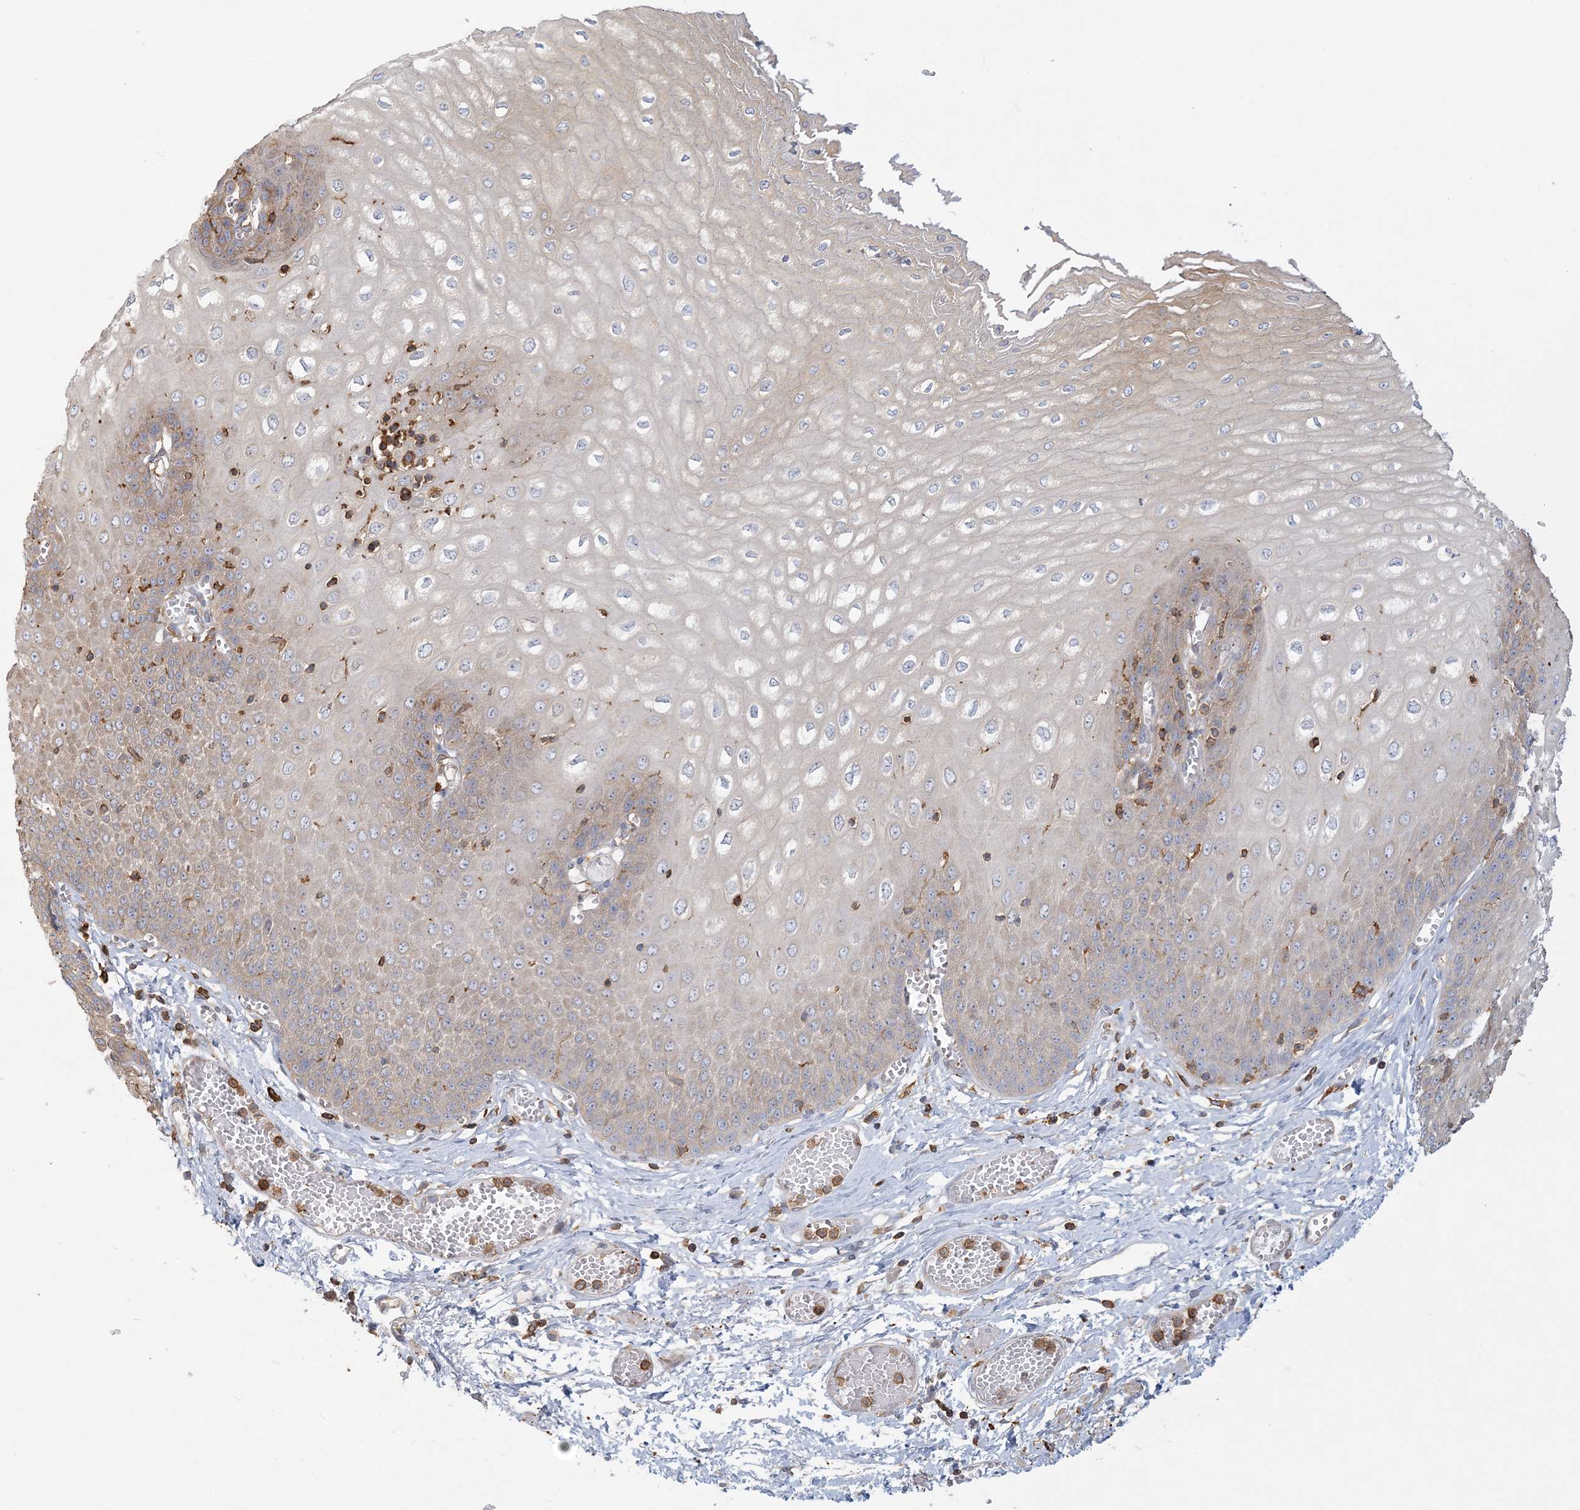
{"staining": {"intensity": "weak", "quantity": "25%-75%", "location": "cytoplasmic/membranous"}, "tissue": "esophagus", "cell_type": "Squamous epithelial cells", "image_type": "normal", "snomed": [{"axis": "morphology", "description": "Normal tissue, NOS"}, {"axis": "topography", "description": "Esophagus"}], "caption": "Protein analysis of normal esophagus shows weak cytoplasmic/membranous staining in approximately 25%-75% of squamous epithelial cells. The staining was performed using DAB, with brown indicating positive protein expression. Nuclei are stained blue with hematoxylin.", "gene": "ANKS1A", "patient": {"sex": "male", "age": 60}}